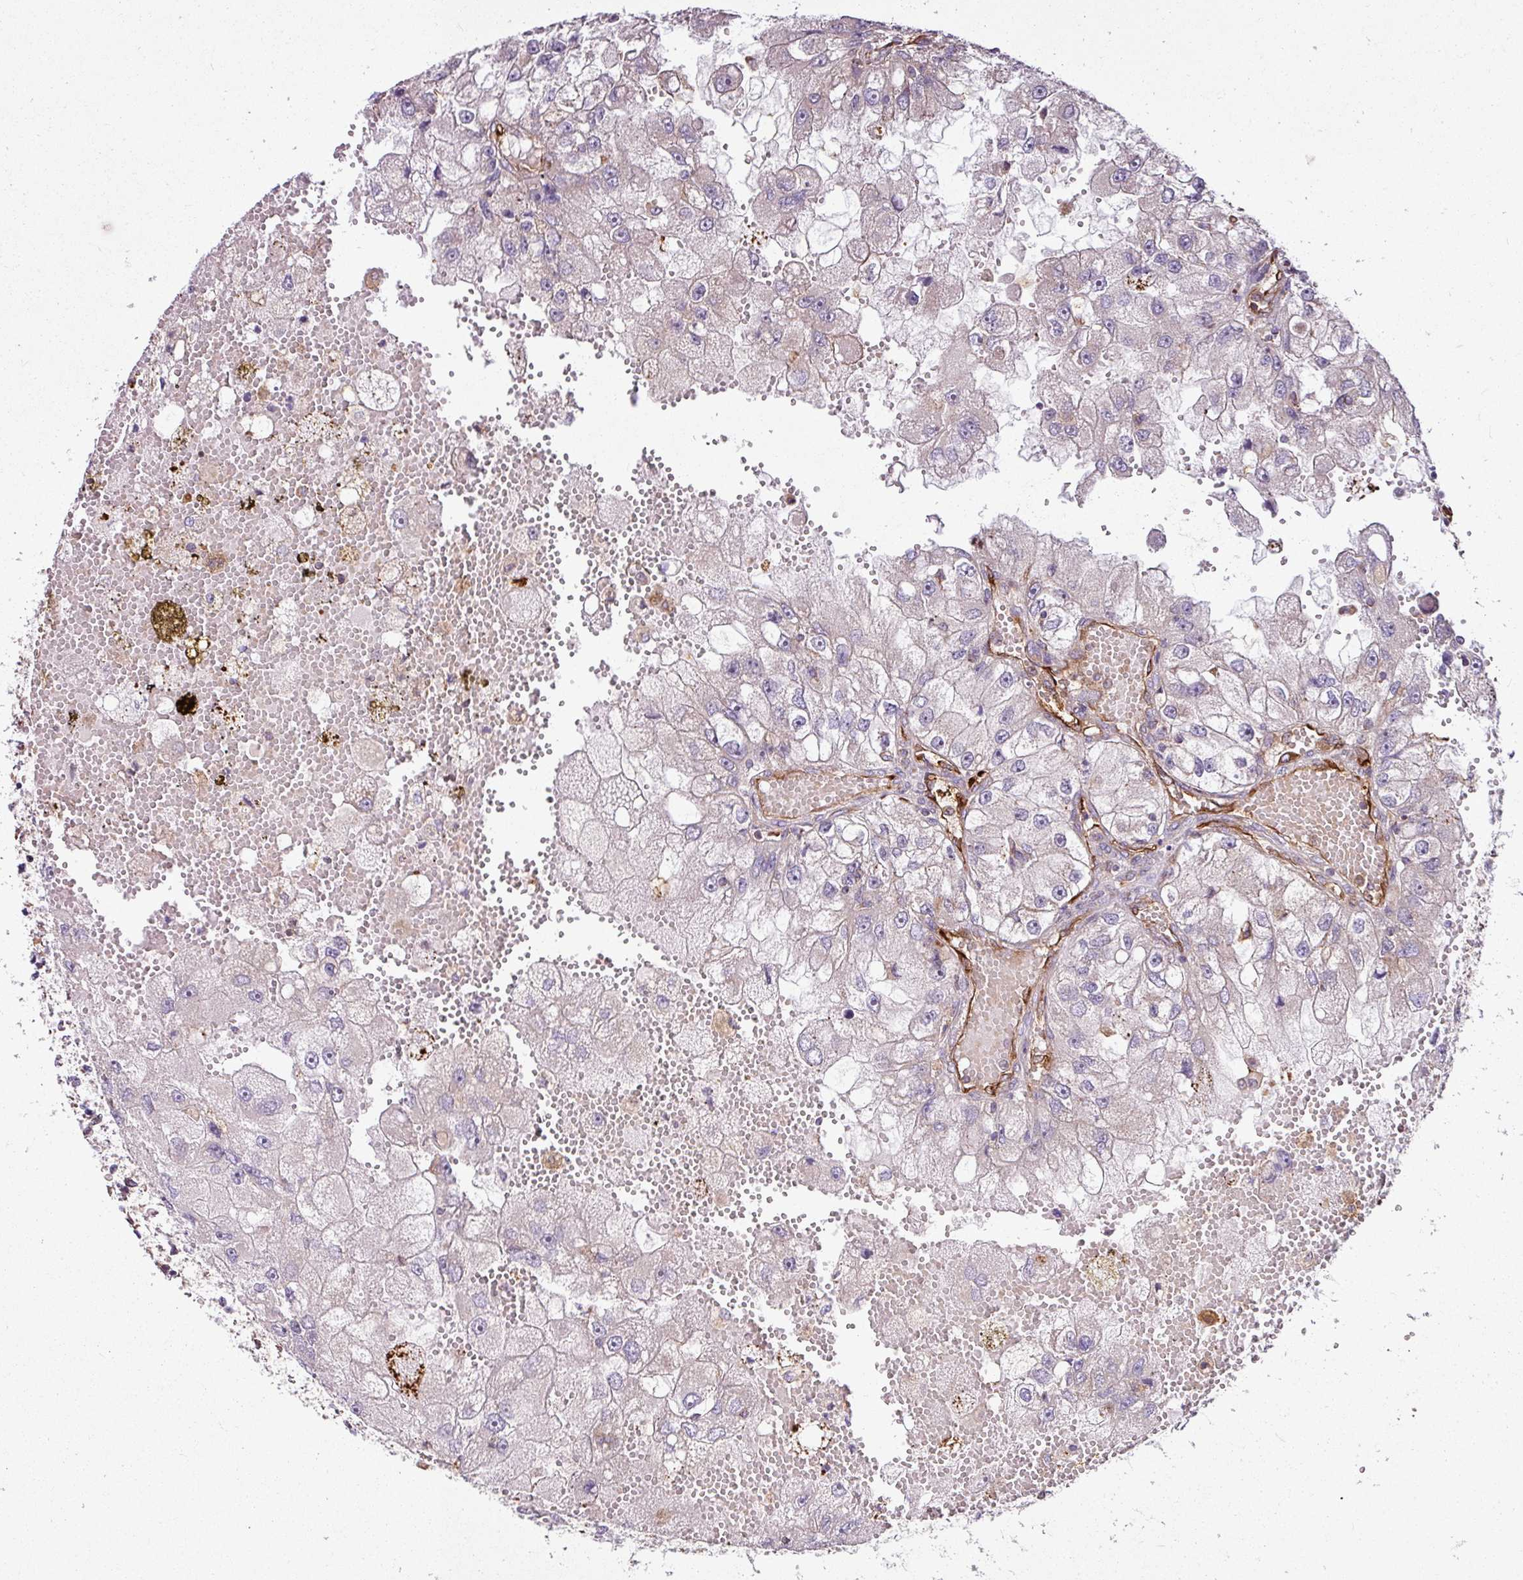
{"staining": {"intensity": "negative", "quantity": "none", "location": "none"}, "tissue": "renal cancer", "cell_type": "Tumor cells", "image_type": "cancer", "snomed": [{"axis": "morphology", "description": "Adenocarcinoma, NOS"}, {"axis": "topography", "description": "Kidney"}], "caption": "IHC of human adenocarcinoma (renal) demonstrates no expression in tumor cells. (DAB immunohistochemistry (IHC) with hematoxylin counter stain).", "gene": "ZNF106", "patient": {"sex": "male", "age": 63}}